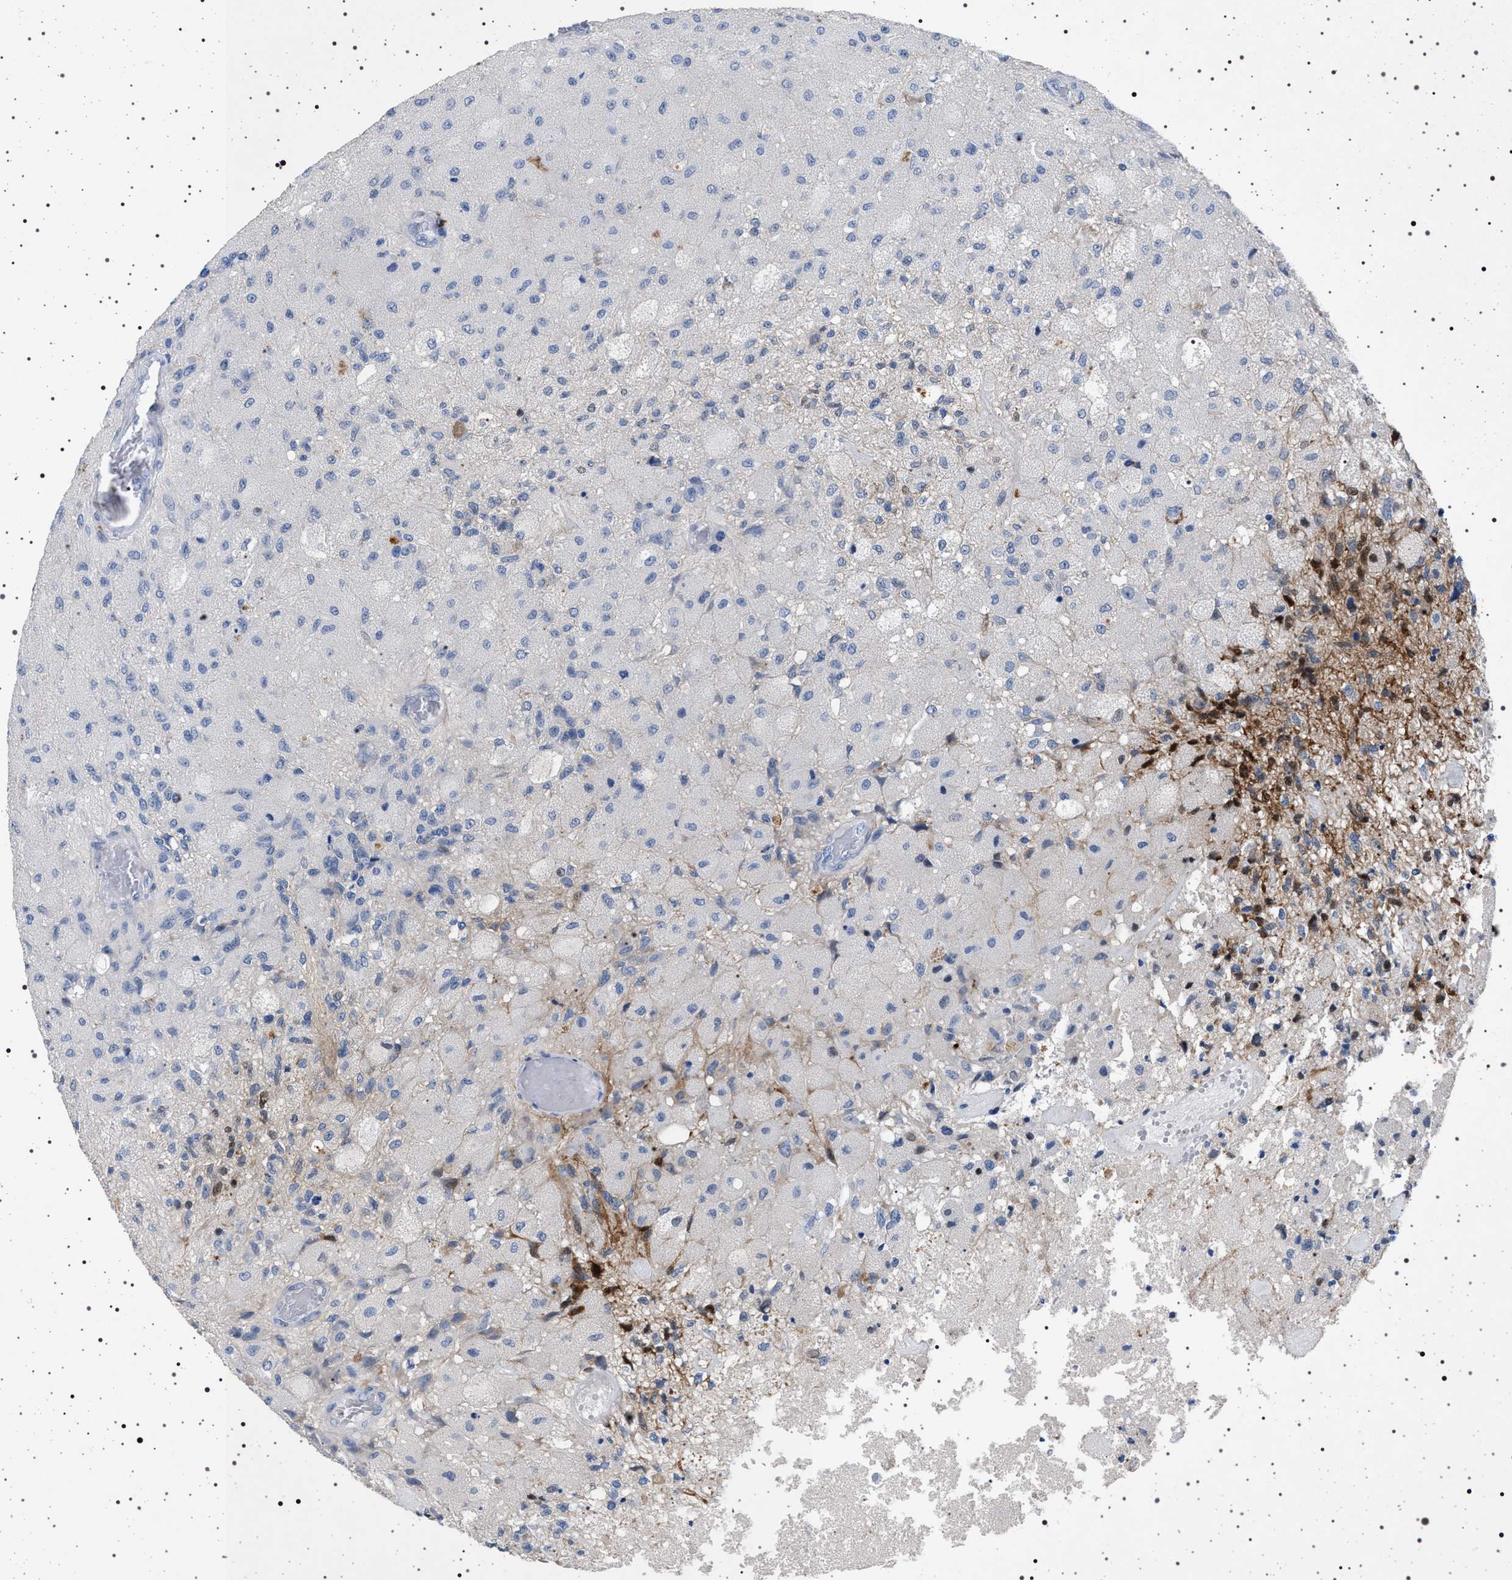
{"staining": {"intensity": "negative", "quantity": "none", "location": "none"}, "tissue": "glioma", "cell_type": "Tumor cells", "image_type": "cancer", "snomed": [{"axis": "morphology", "description": "Normal tissue, NOS"}, {"axis": "morphology", "description": "Glioma, malignant, High grade"}, {"axis": "topography", "description": "Cerebral cortex"}], "caption": "This is an IHC photomicrograph of high-grade glioma (malignant). There is no expression in tumor cells.", "gene": "NAT9", "patient": {"sex": "male", "age": 77}}